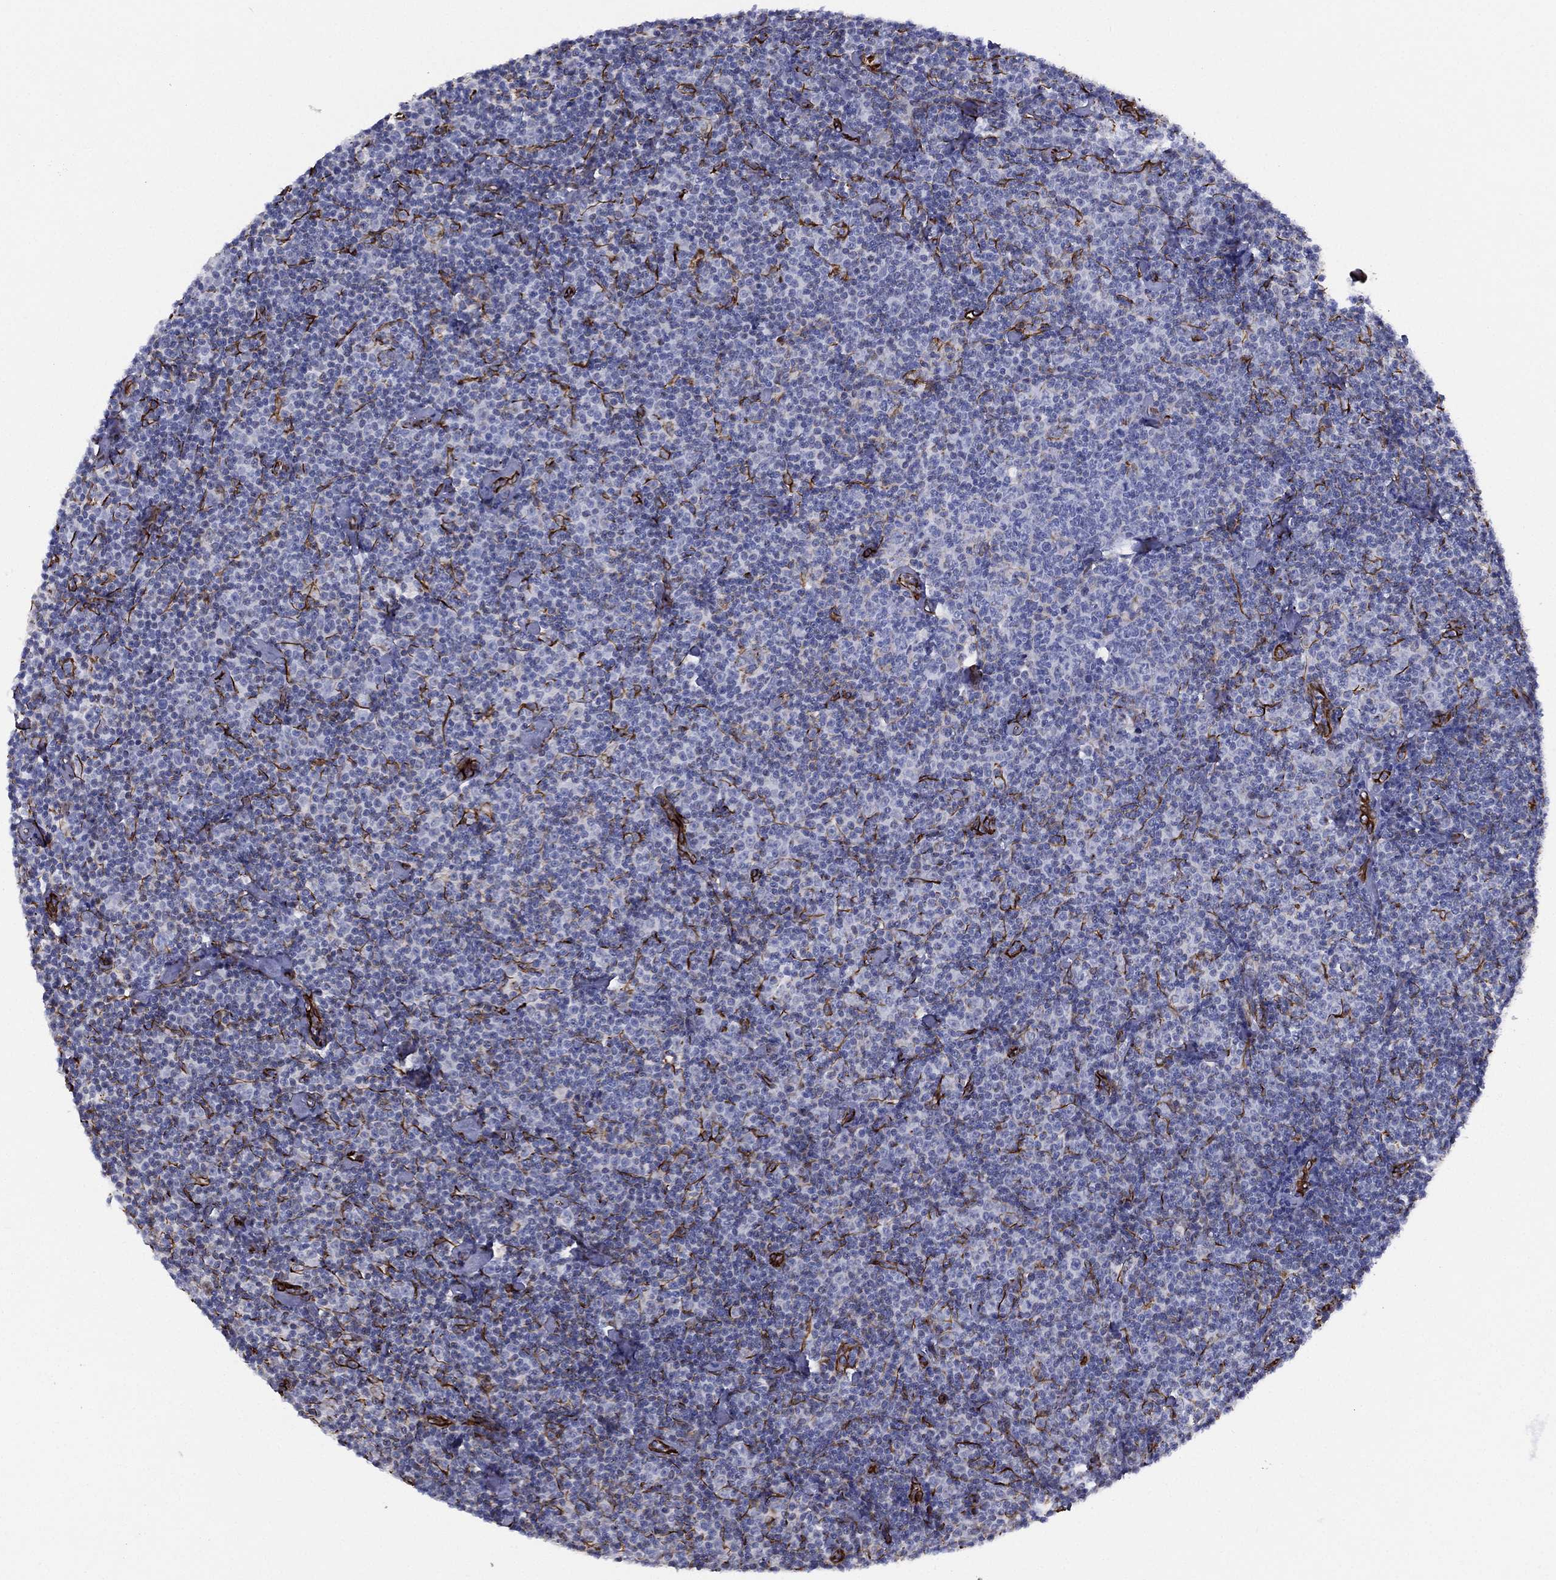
{"staining": {"intensity": "negative", "quantity": "none", "location": "none"}, "tissue": "lymphoma", "cell_type": "Tumor cells", "image_type": "cancer", "snomed": [{"axis": "morphology", "description": "Malignant lymphoma, non-Hodgkin's type, Low grade"}, {"axis": "topography", "description": "Lymph node"}], "caption": "Tumor cells show no significant expression in low-grade malignant lymphoma, non-Hodgkin's type. (DAB IHC visualized using brightfield microscopy, high magnification).", "gene": "MAS1", "patient": {"sex": "male", "age": 81}}